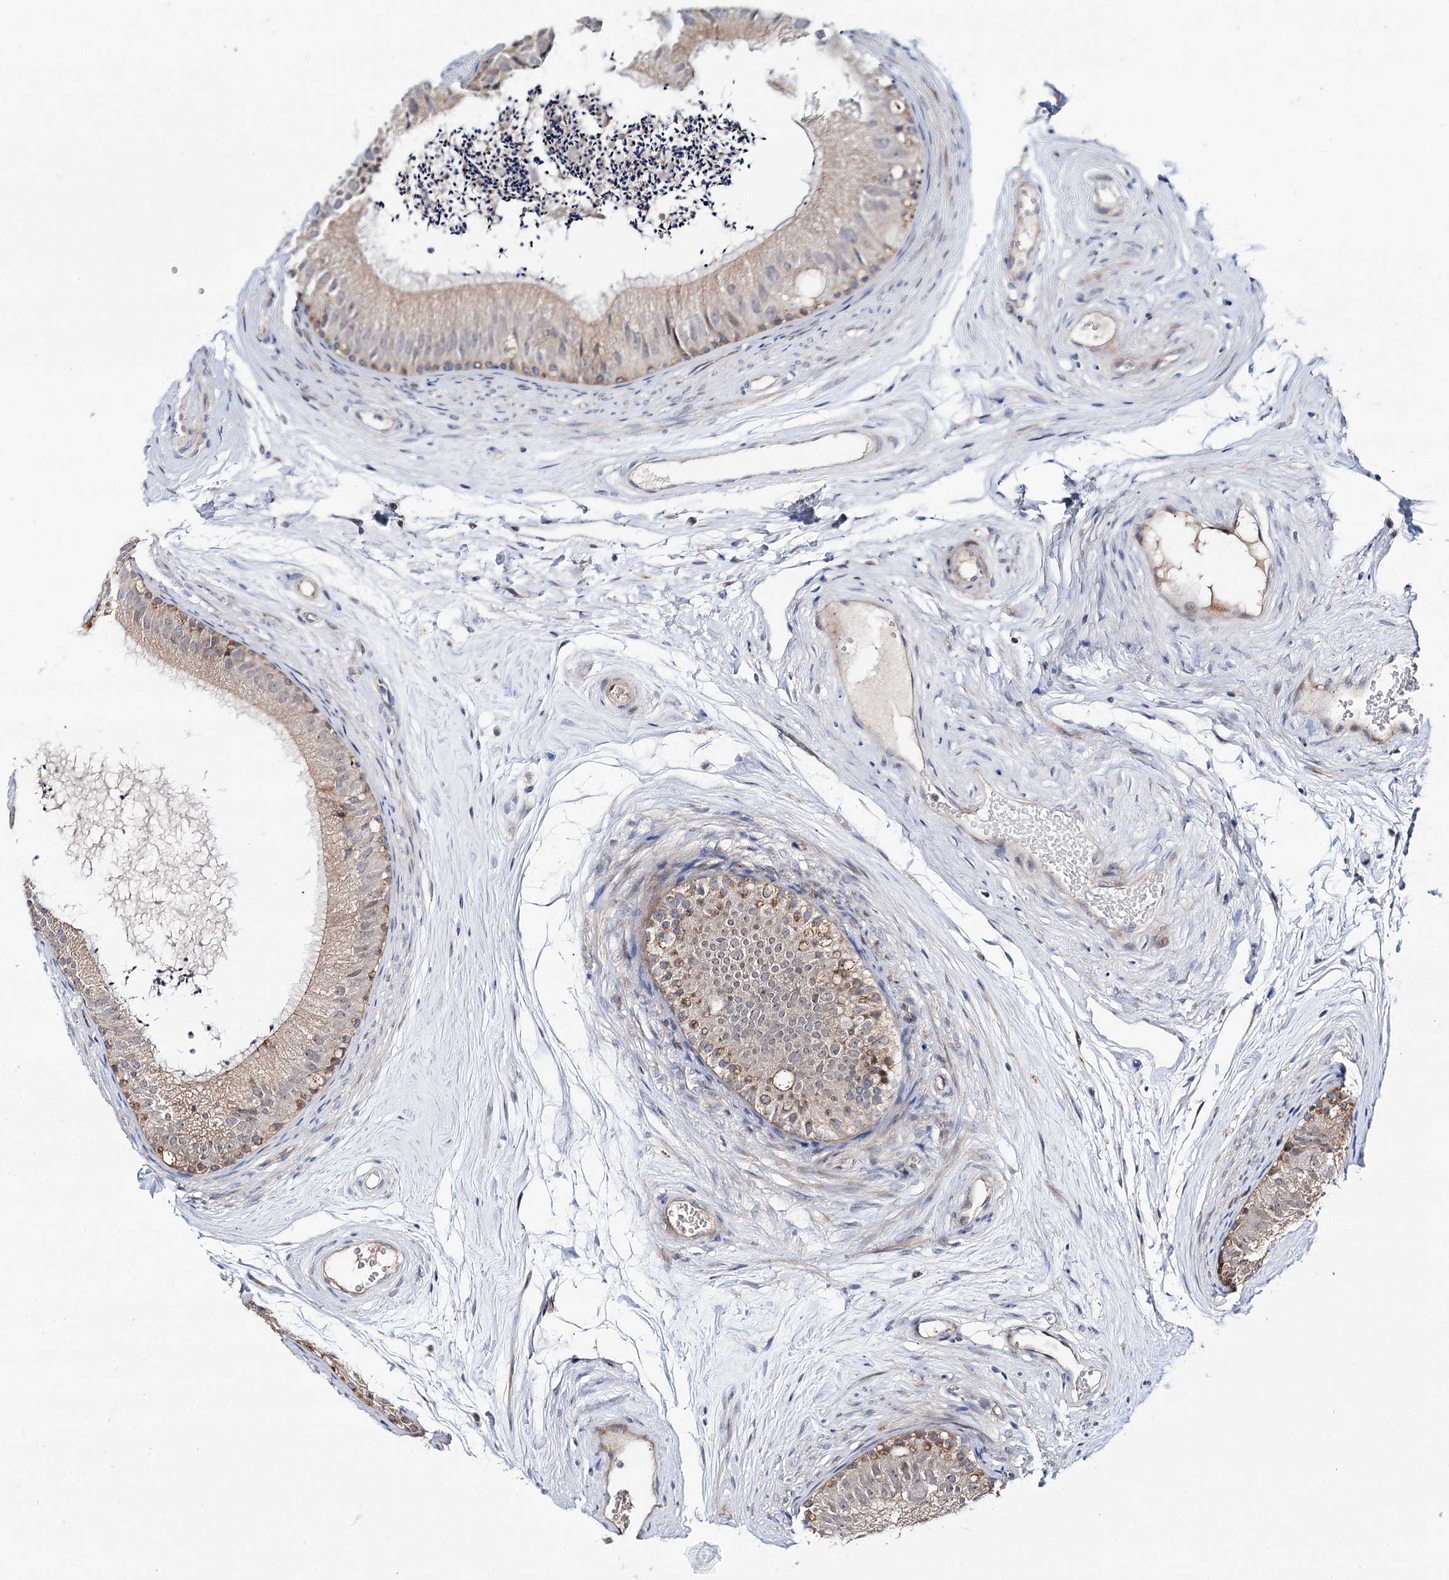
{"staining": {"intensity": "weak", "quantity": "<25%", "location": "cytoplasmic/membranous"}, "tissue": "epididymis", "cell_type": "Glandular cells", "image_type": "normal", "snomed": [{"axis": "morphology", "description": "Normal tissue, NOS"}, {"axis": "topography", "description": "Epididymis"}], "caption": "A high-resolution image shows immunohistochemistry staining of unremarkable epididymis, which displays no significant expression in glandular cells.", "gene": "ARHGAP32", "patient": {"sex": "male", "age": 56}}